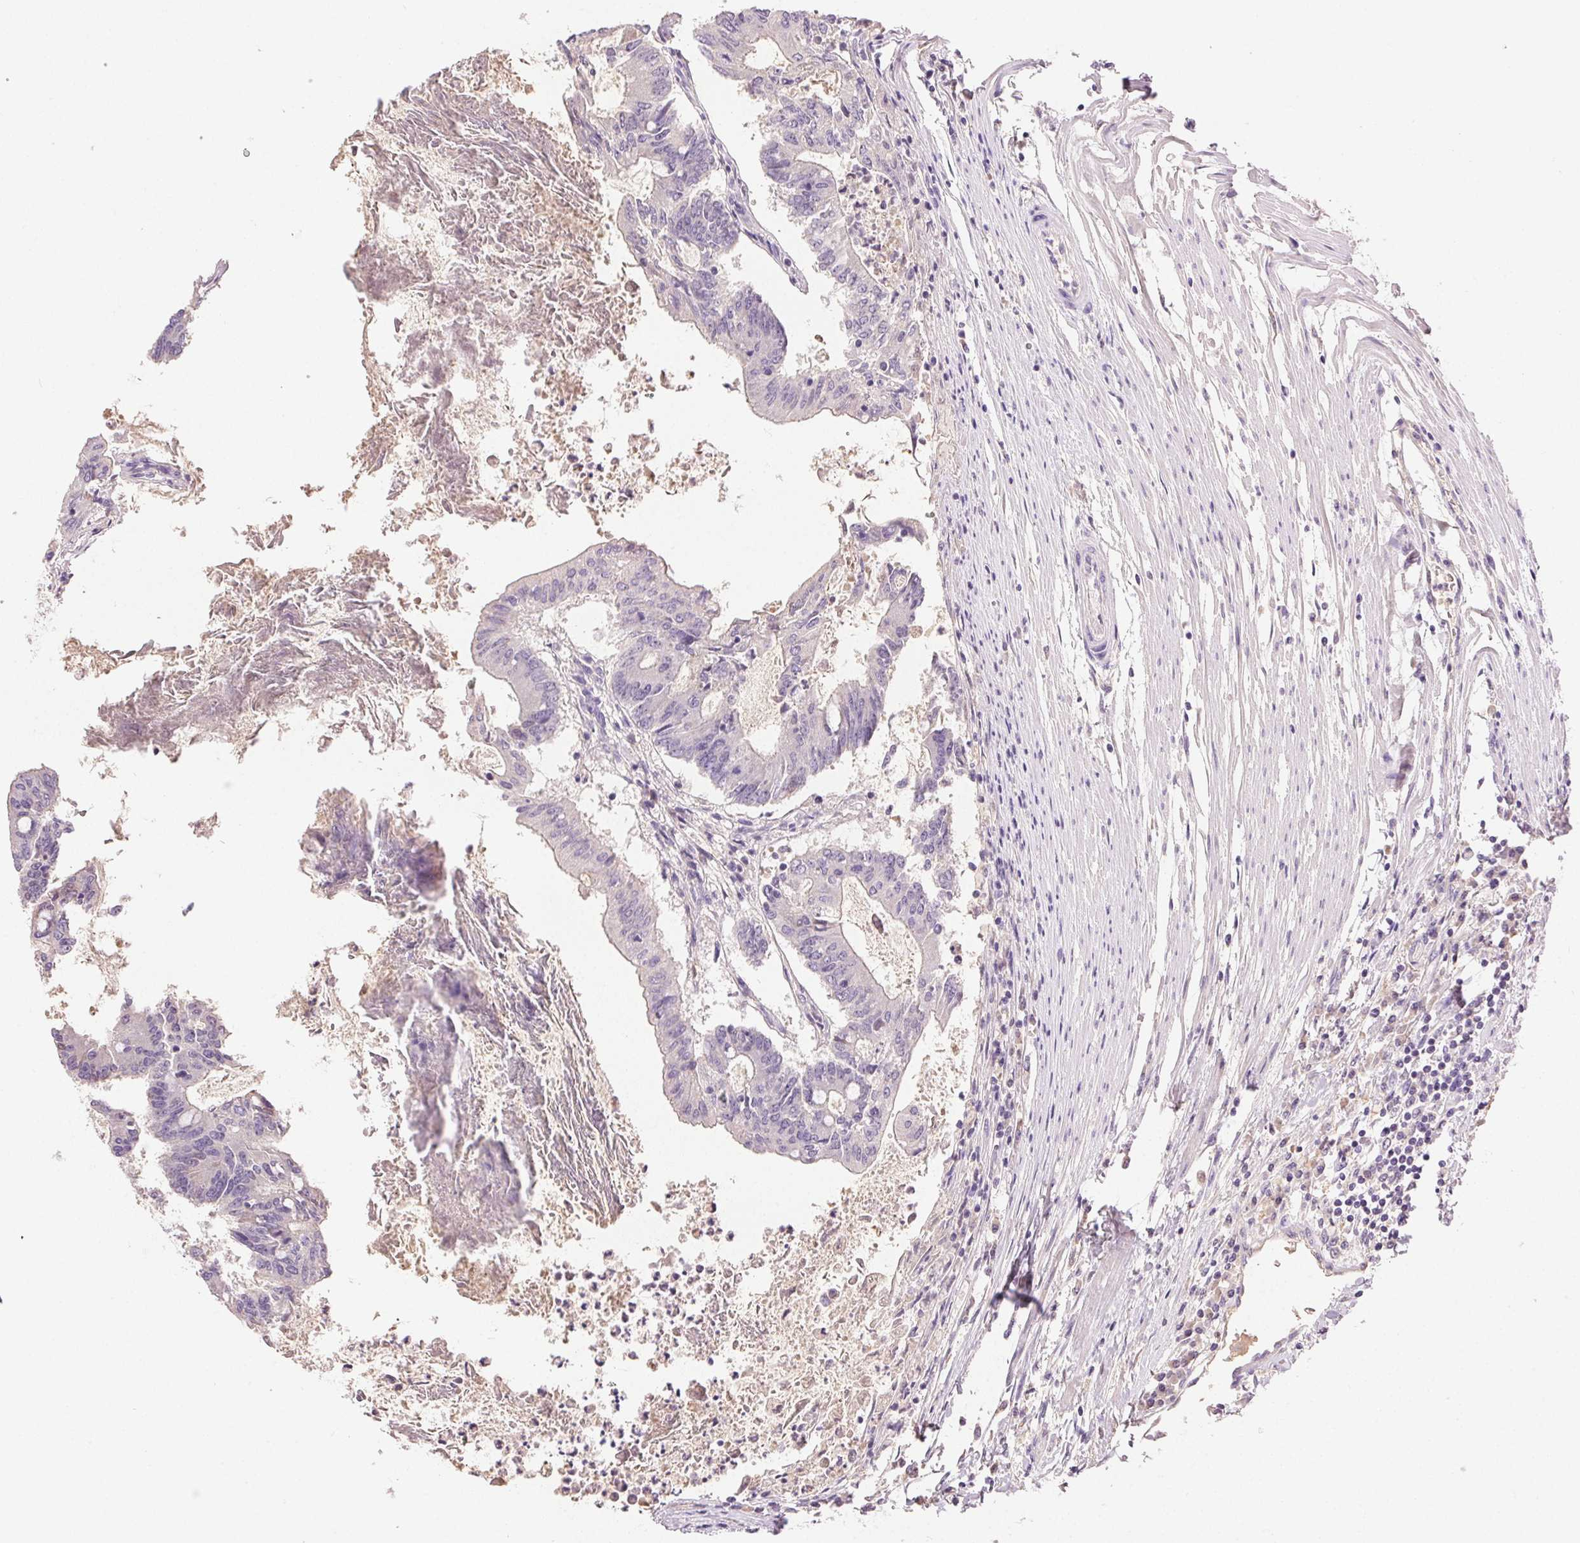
{"staining": {"intensity": "negative", "quantity": "none", "location": "none"}, "tissue": "colorectal cancer", "cell_type": "Tumor cells", "image_type": "cancer", "snomed": [{"axis": "morphology", "description": "Adenocarcinoma, NOS"}, {"axis": "topography", "description": "Colon"}], "caption": "Human colorectal cancer stained for a protein using IHC shows no staining in tumor cells.", "gene": "BPIFB2", "patient": {"sex": "female", "age": 70}}